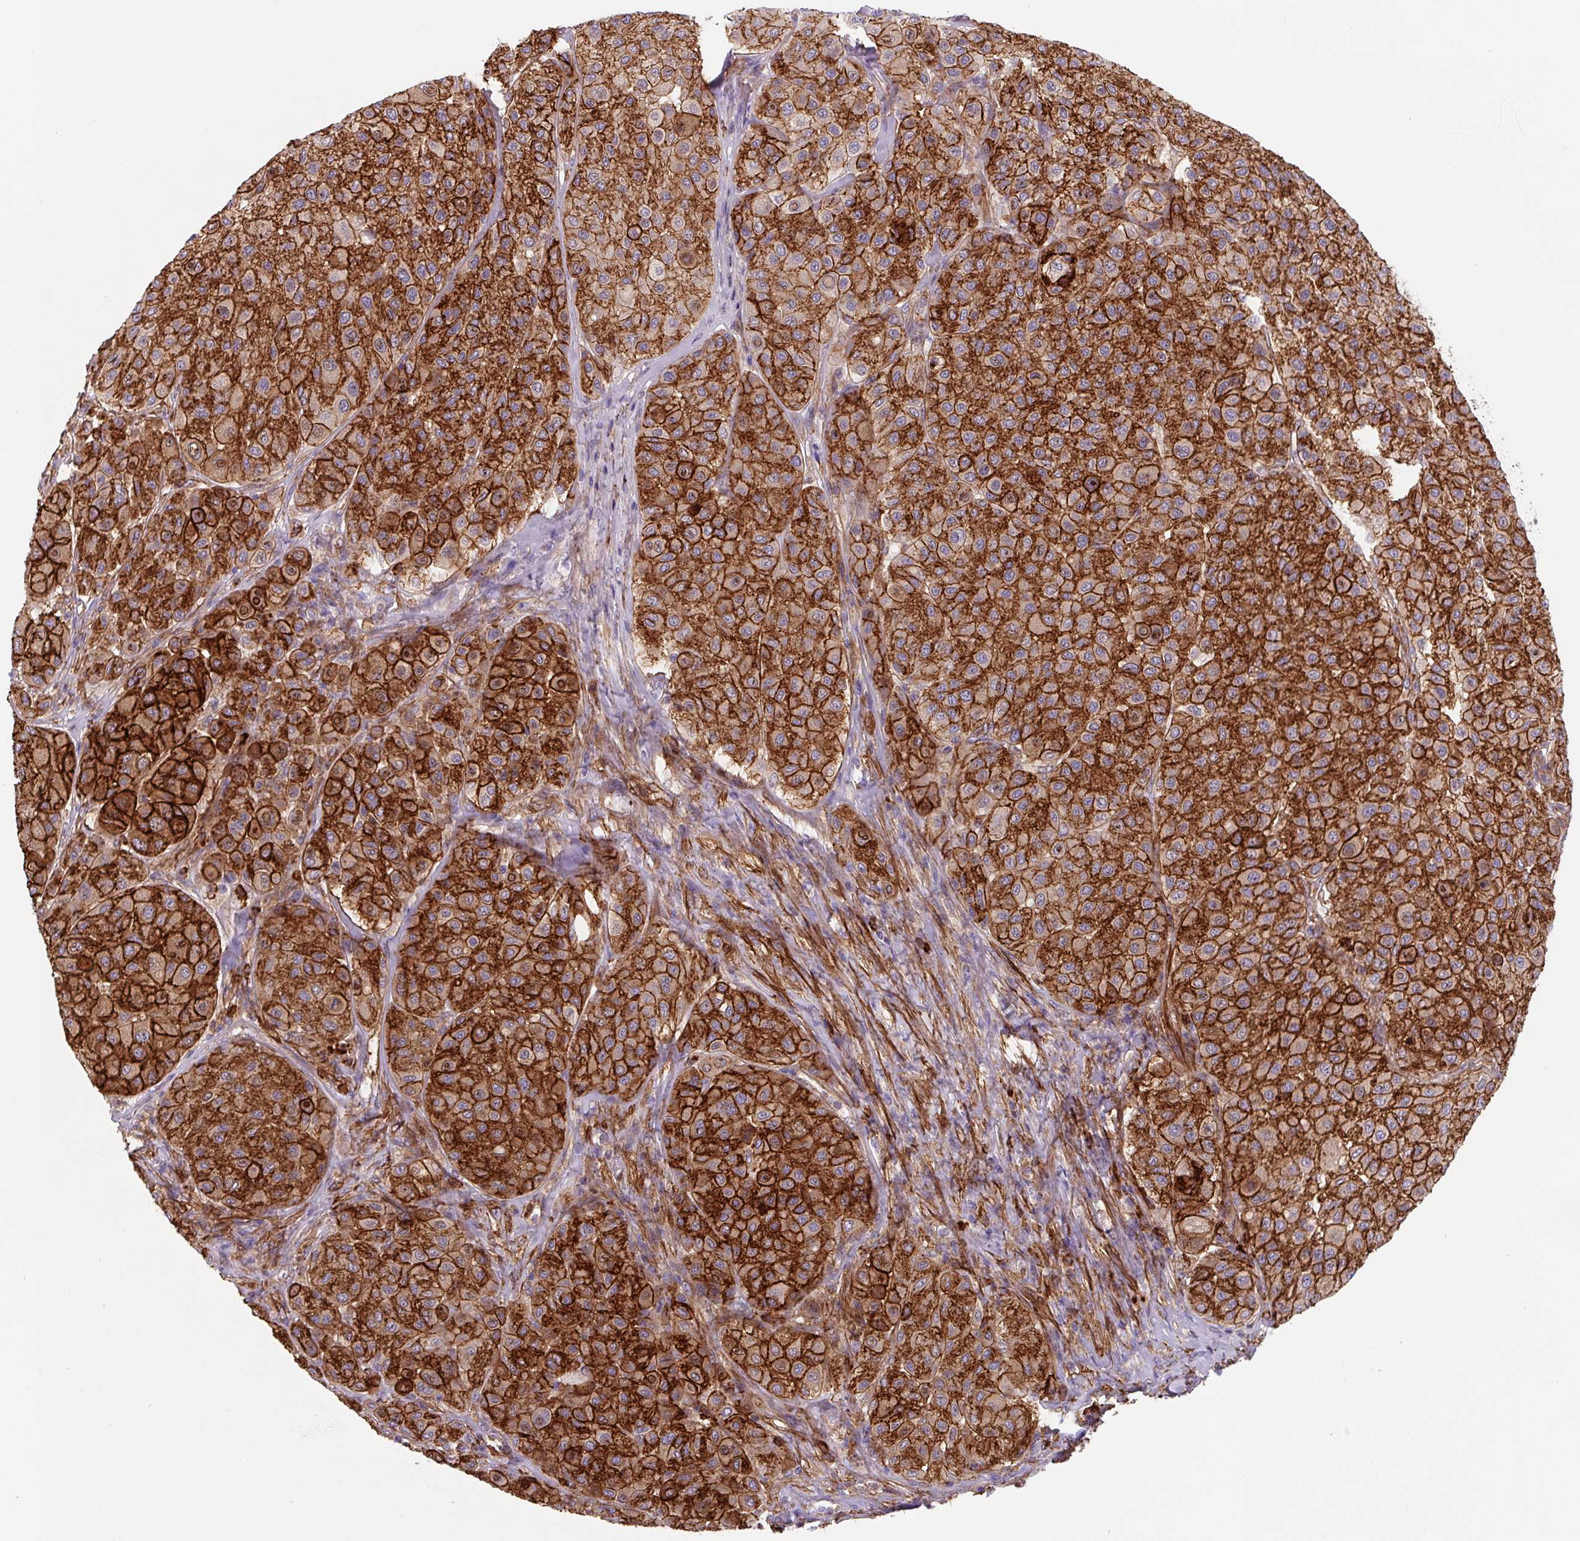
{"staining": {"intensity": "strong", "quantity": ">75%", "location": "cytoplasmic/membranous"}, "tissue": "melanoma", "cell_type": "Tumor cells", "image_type": "cancer", "snomed": [{"axis": "morphology", "description": "Malignant melanoma, Metastatic site"}, {"axis": "topography", "description": "Smooth muscle"}], "caption": "This is a histology image of immunohistochemistry (IHC) staining of melanoma, which shows strong positivity in the cytoplasmic/membranous of tumor cells.", "gene": "DHFR2", "patient": {"sex": "male", "age": 41}}